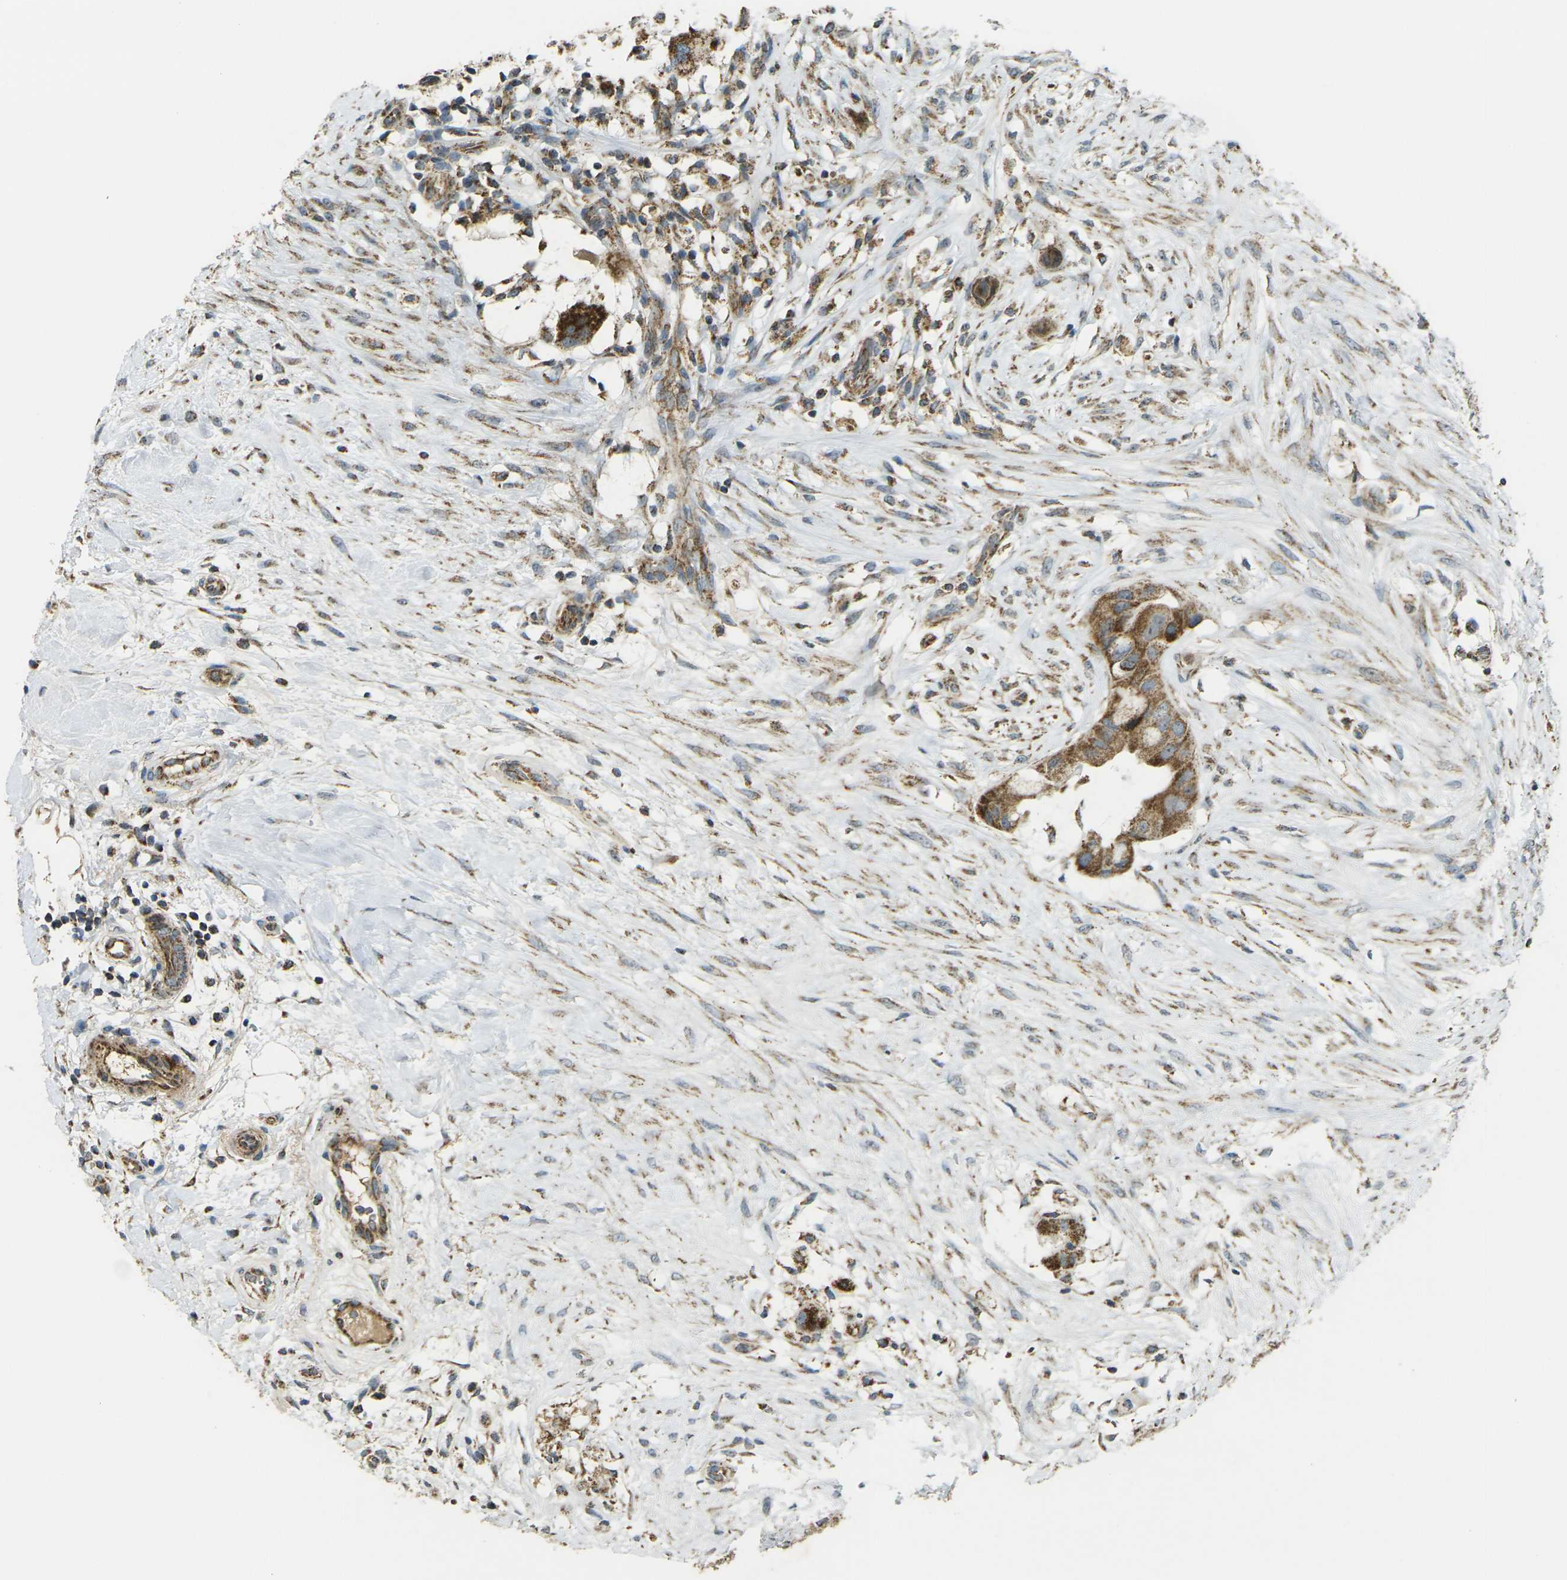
{"staining": {"intensity": "moderate", "quantity": ">75%", "location": "cytoplasmic/membranous"}, "tissue": "breast cancer", "cell_type": "Tumor cells", "image_type": "cancer", "snomed": [{"axis": "morphology", "description": "Duct carcinoma"}, {"axis": "topography", "description": "Breast"}], "caption": "Immunohistochemical staining of breast infiltrating ductal carcinoma displays medium levels of moderate cytoplasmic/membranous protein positivity in about >75% of tumor cells.", "gene": "IGF1R", "patient": {"sex": "female", "age": 40}}